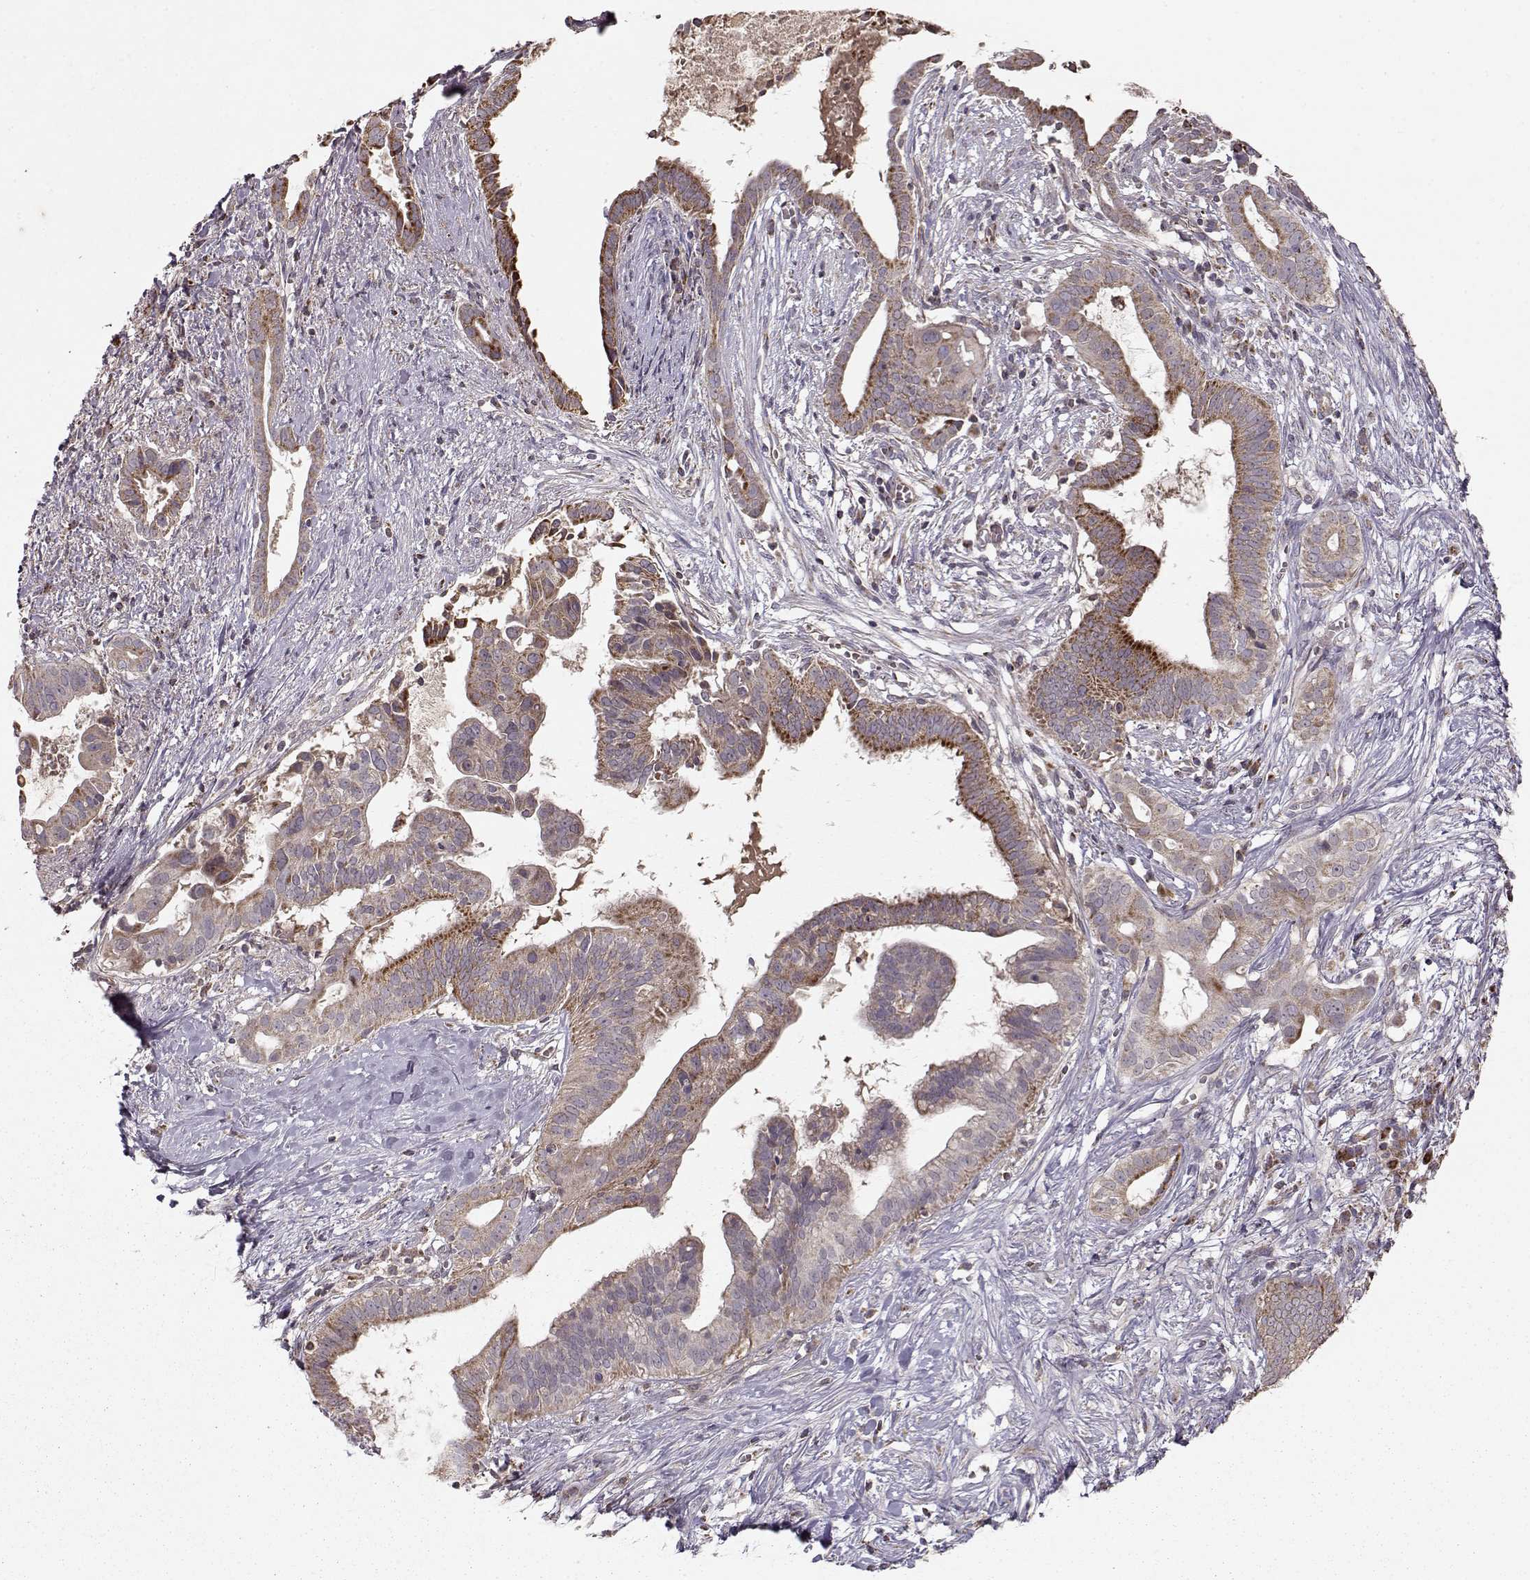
{"staining": {"intensity": "moderate", "quantity": ">75%", "location": "cytoplasmic/membranous"}, "tissue": "pancreatic cancer", "cell_type": "Tumor cells", "image_type": "cancer", "snomed": [{"axis": "morphology", "description": "Adenocarcinoma, NOS"}, {"axis": "topography", "description": "Pancreas"}], "caption": "Adenocarcinoma (pancreatic) stained with DAB immunohistochemistry shows medium levels of moderate cytoplasmic/membranous staining in about >75% of tumor cells.", "gene": "CMTM3", "patient": {"sex": "male", "age": 61}}